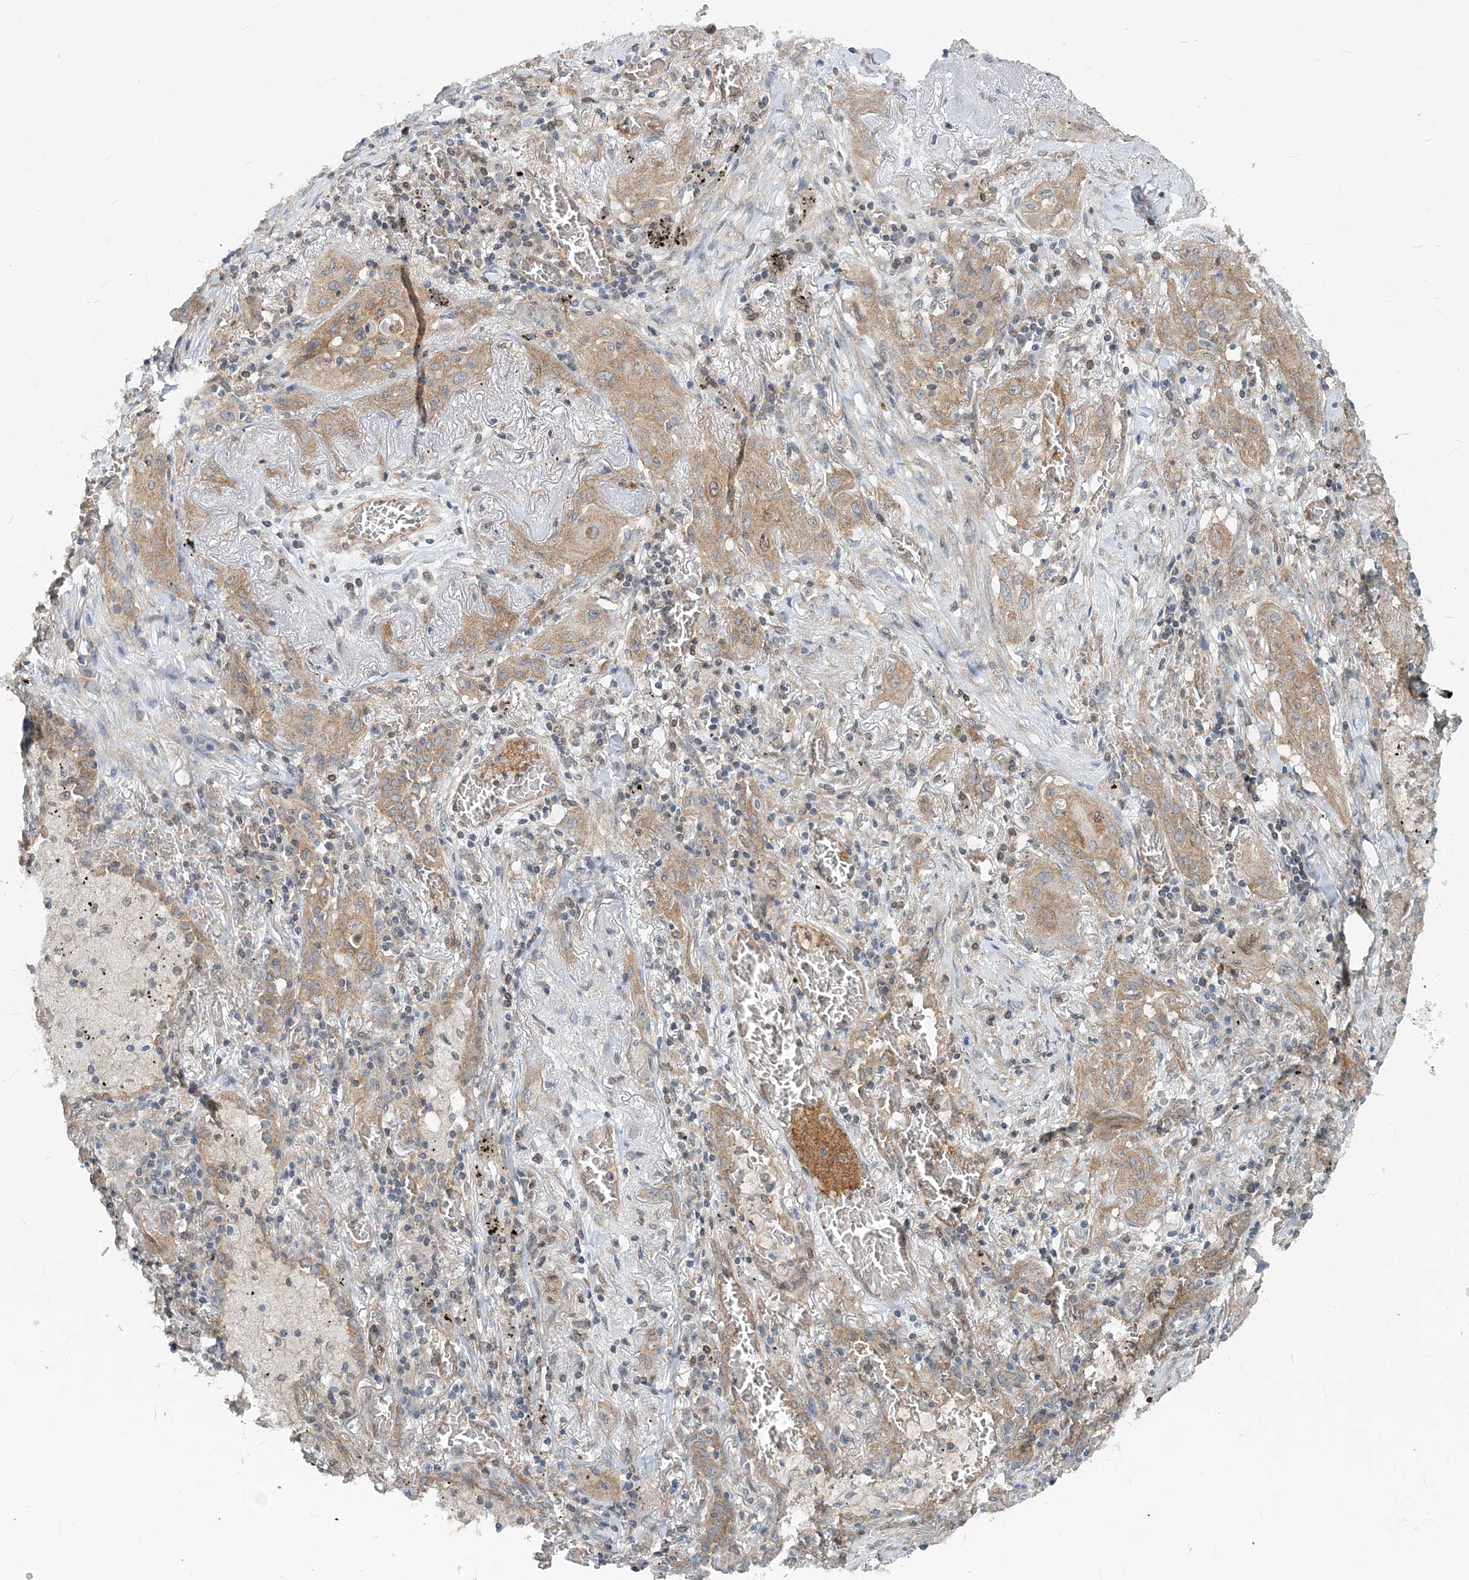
{"staining": {"intensity": "moderate", "quantity": ">75%", "location": "cytoplasmic/membranous"}, "tissue": "lung cancer", "cell_type": "Tumor cells", "image_type": "cancer", "snomed": [{"axis": "morphology", "description": "Squamous cell carcinoma, NOS"}, {"axis": "topography", "description": "Lung"}], "caption": "An immunohistochemistry (IHC) image of tumor tissue is shown. Protein staining in brown shows moderate cytoplasmic/membranous positivity in lung squamous cell carcinoma within tumor cells. Using DAB (3,3'-diaminobenzidine) (brown) and hematoxylin (blue) stains, captured at high magnification using brightfield microscopy.", "gene": "MOB4", "patient": {"sex": "female", "age": 47}}